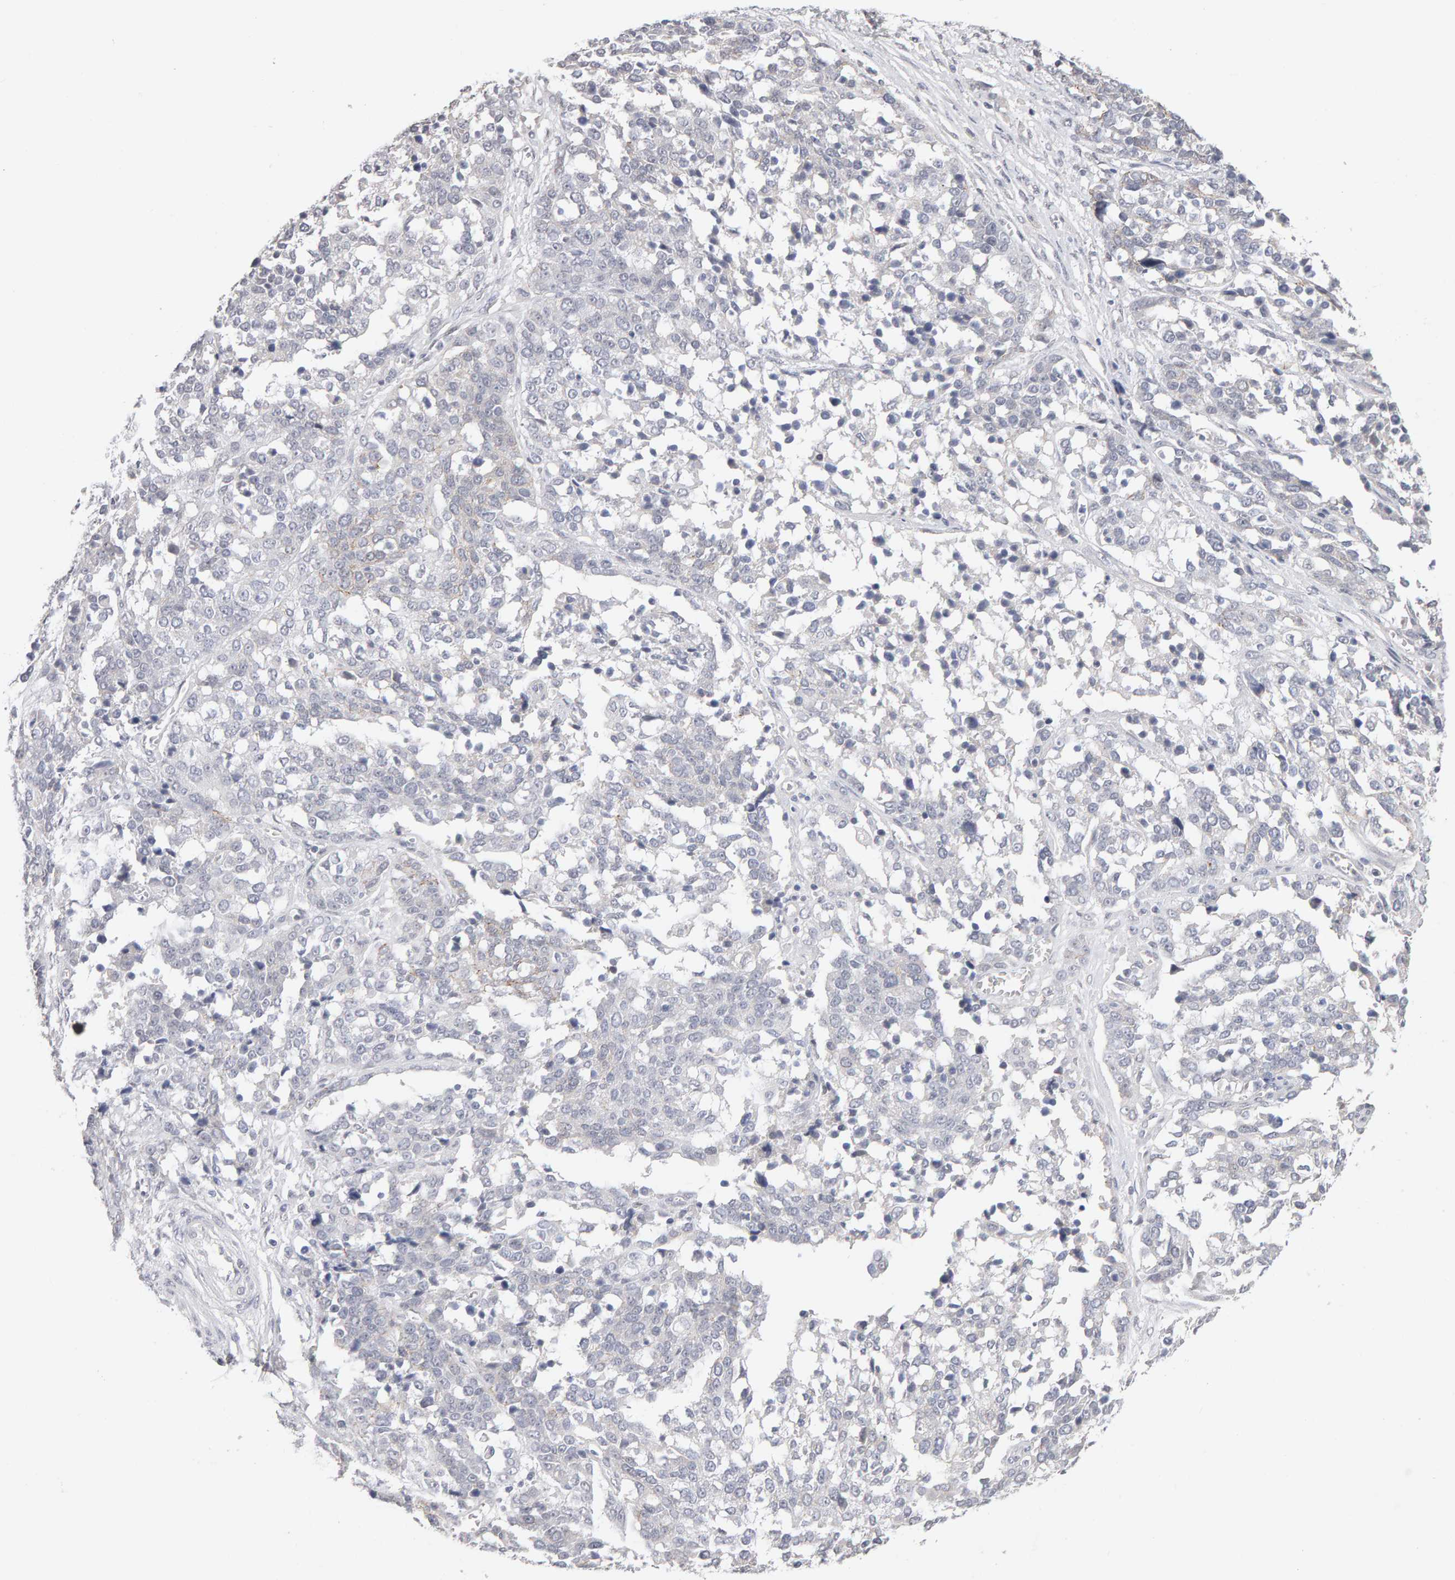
{"staining": {"intensity": "negative", "quantity": "none", "location": "none"}, "tissue": "ovarian cancer", "cell_type": "Tumor cells", "image_type": "cancer", "snomed": [{"axis": "morphology", "description": "Cystadenocarcinoma, serous, NOS"}, {"axis": "topography", "description": "Ovary"}], "caption": "Photomicrograph shows no protein staining in tumor cells of ovarian cancer (serous cystadenocarcinoma) tissue.", "gene": "HNF4A", "patient": {"sex": "female", "age": 44}}